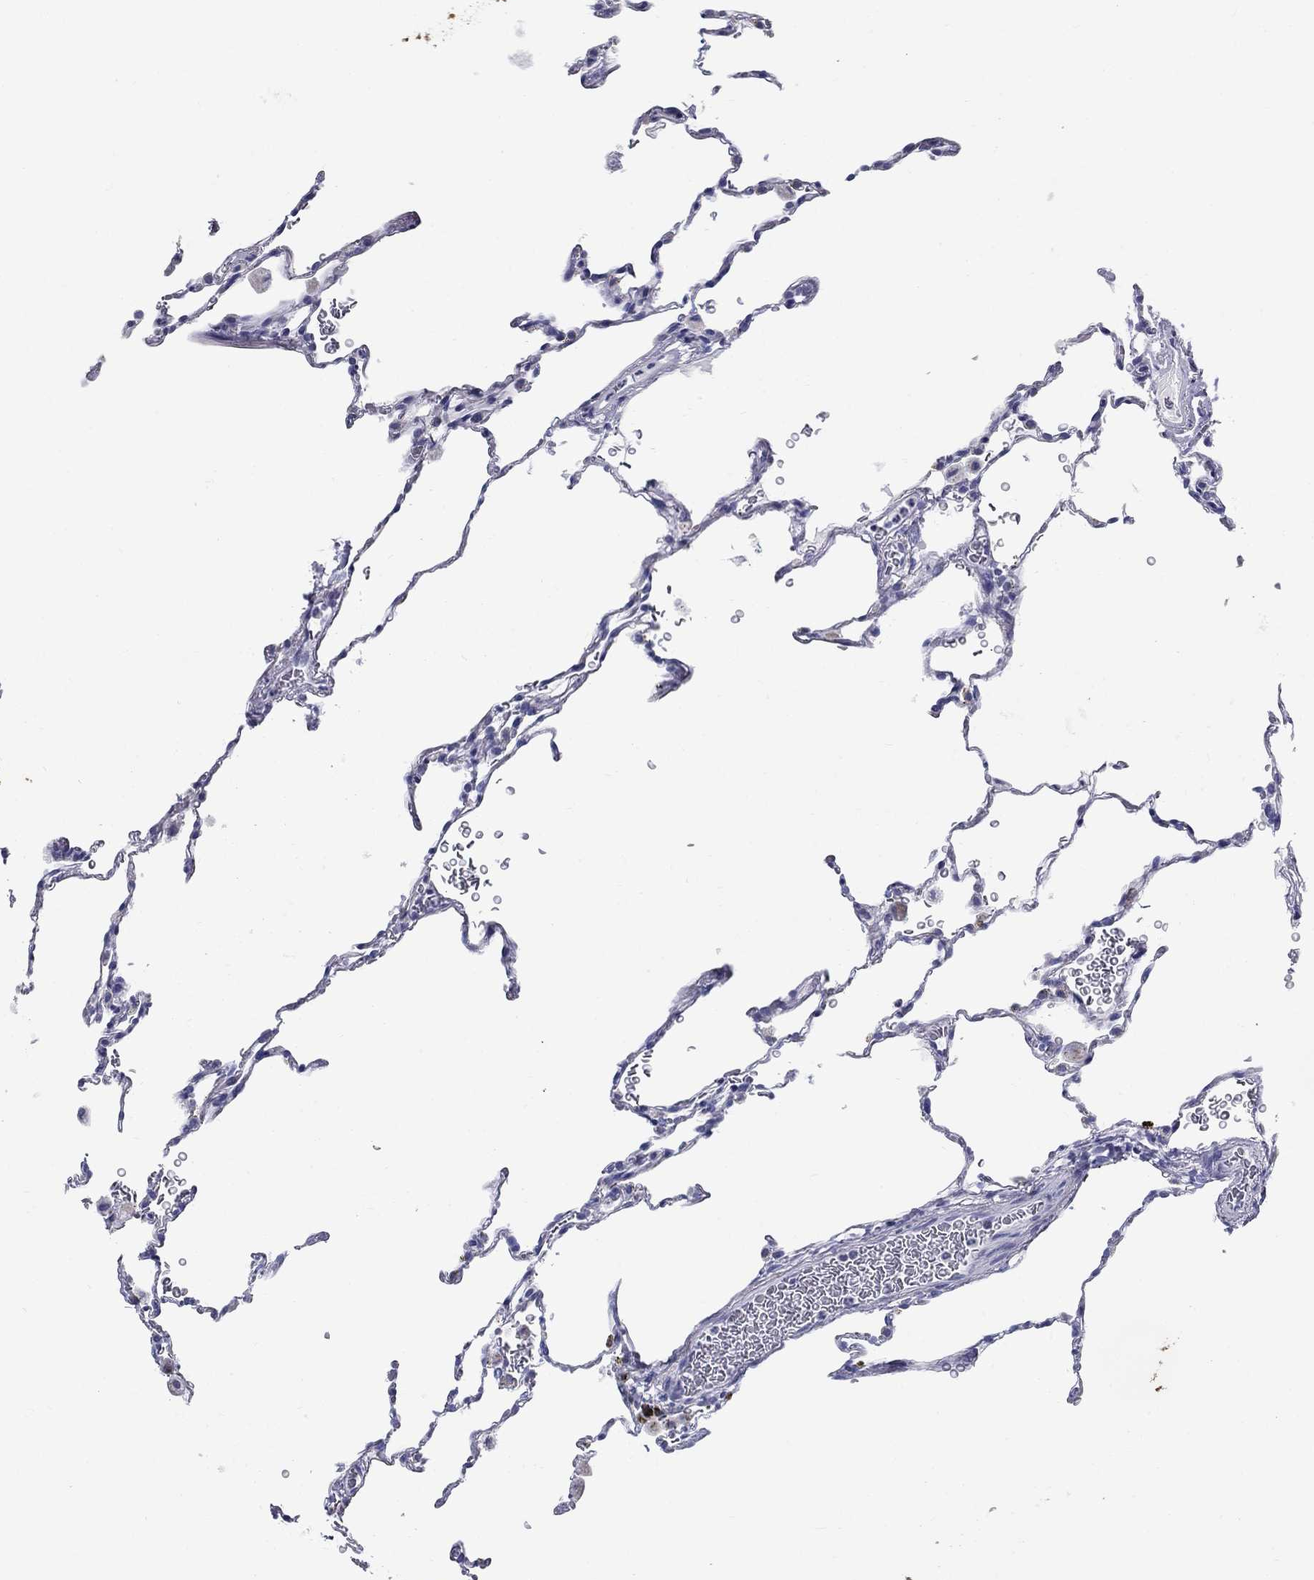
{"staining": {"intensity": "negative", "quantity": "none", "location": "none"}, "tissue": "lung", "cell_type": "Alveolar cells", "image_type": "normal", "snomed": [{"axis": "morphology", "description": "Normal tissue, NOS"}, {"axis": "morphology", "description": "Adenocarcinoma, metastatic, NOS"}, {"axis": "topography", "description": "Lung"}], "caption": "Alveolar cells are negative for brown protein staining in benign lung. Nuclei are stained in blue.", "gene": "UPB1", "patient": {"sex": "male", "age": 45}}